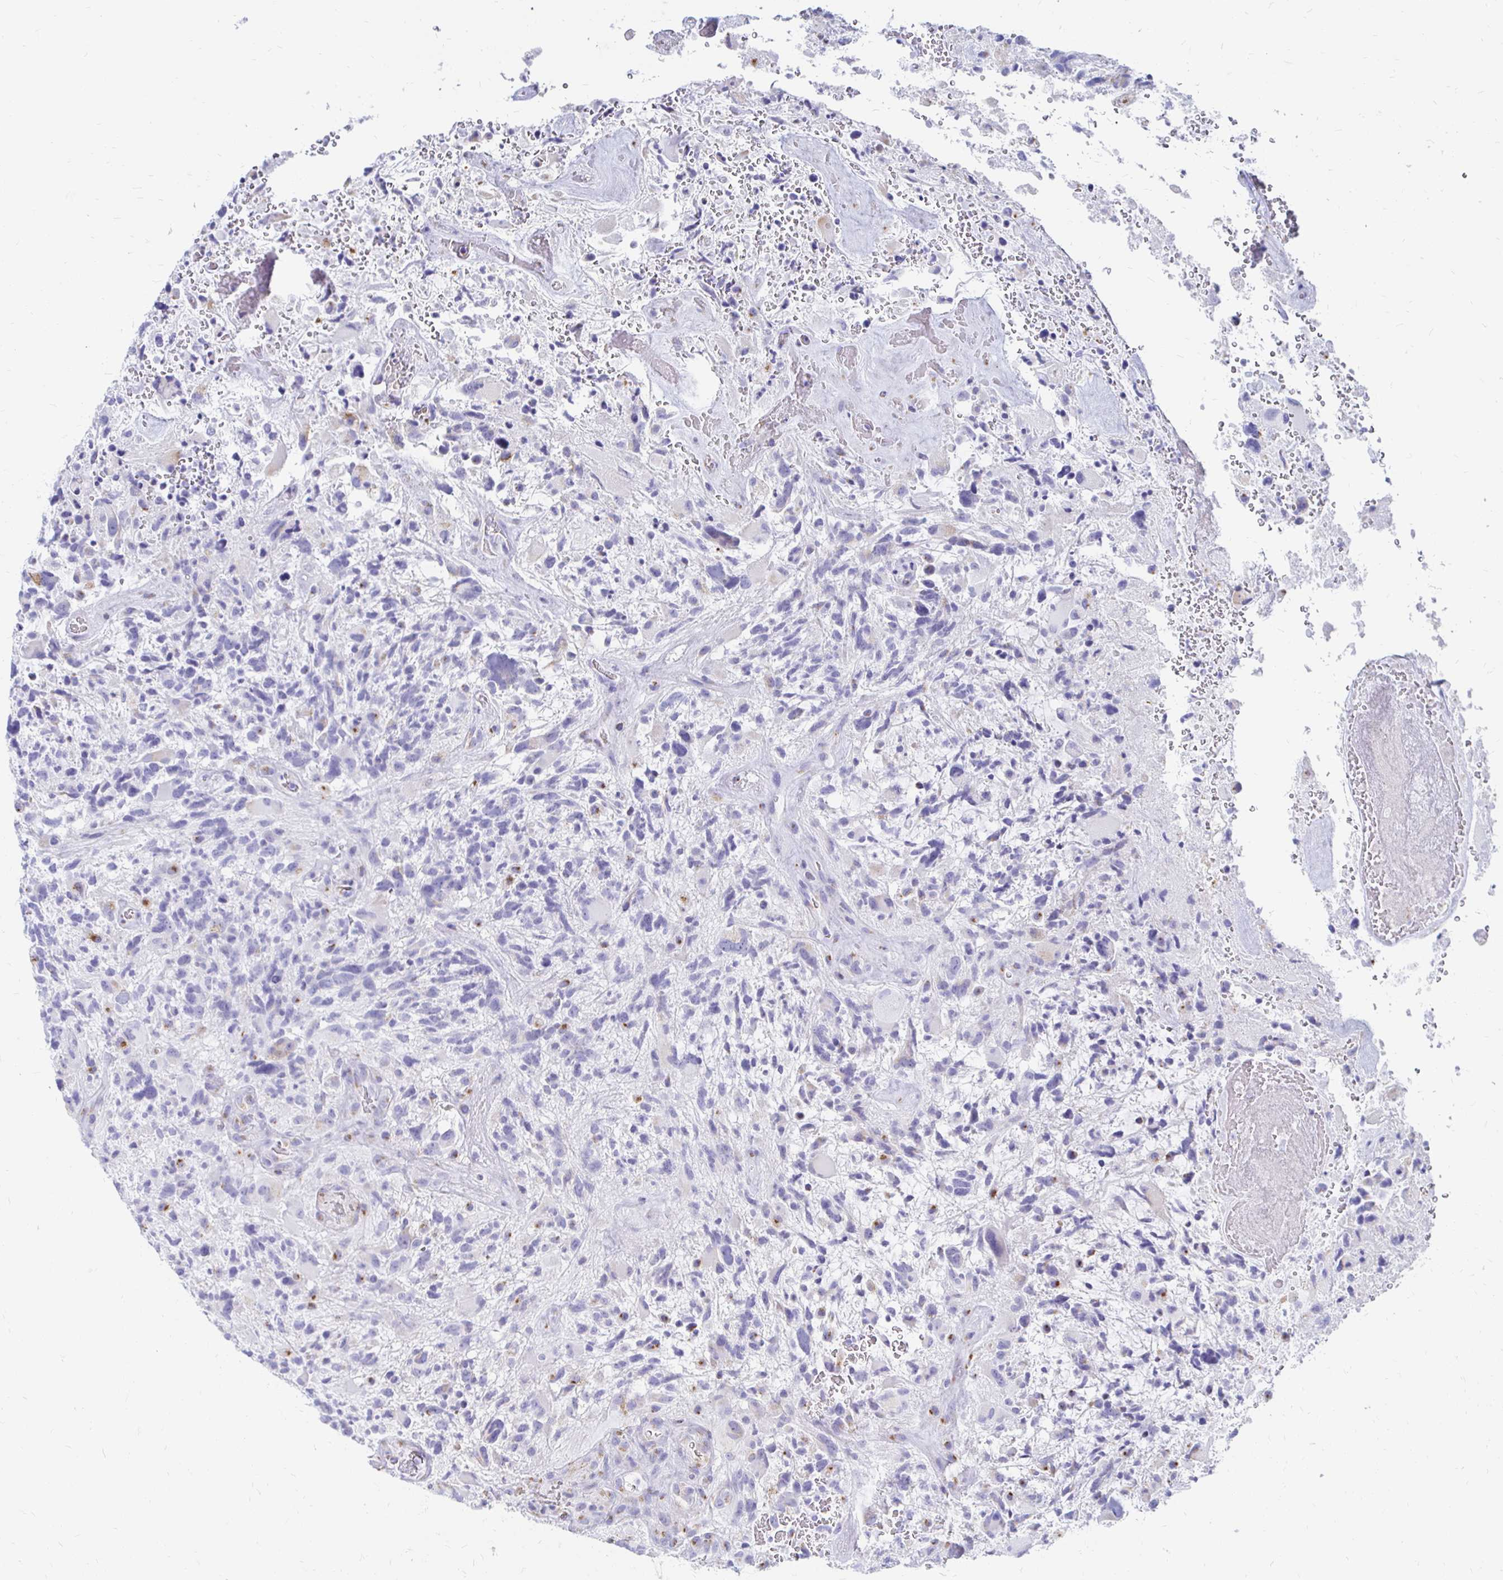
{"staining": {"intensity": "negative", "quantity": "none", "location": "none"}, "tissue": "glioma", "cell_type": "Tumor cells", "image_type": "cancer", "snomed": [{"axis": "morphology", "description": "Glioma, malignant, High grade"}, {"axis": "topography", "description": "Brain"}], "caption": "DAB immunohistochemical staining of human glioma demonstrates no significant positivity in tumor cells.", "gene": "PAGE4", "patient": {"sex": "female", "age": 71}}